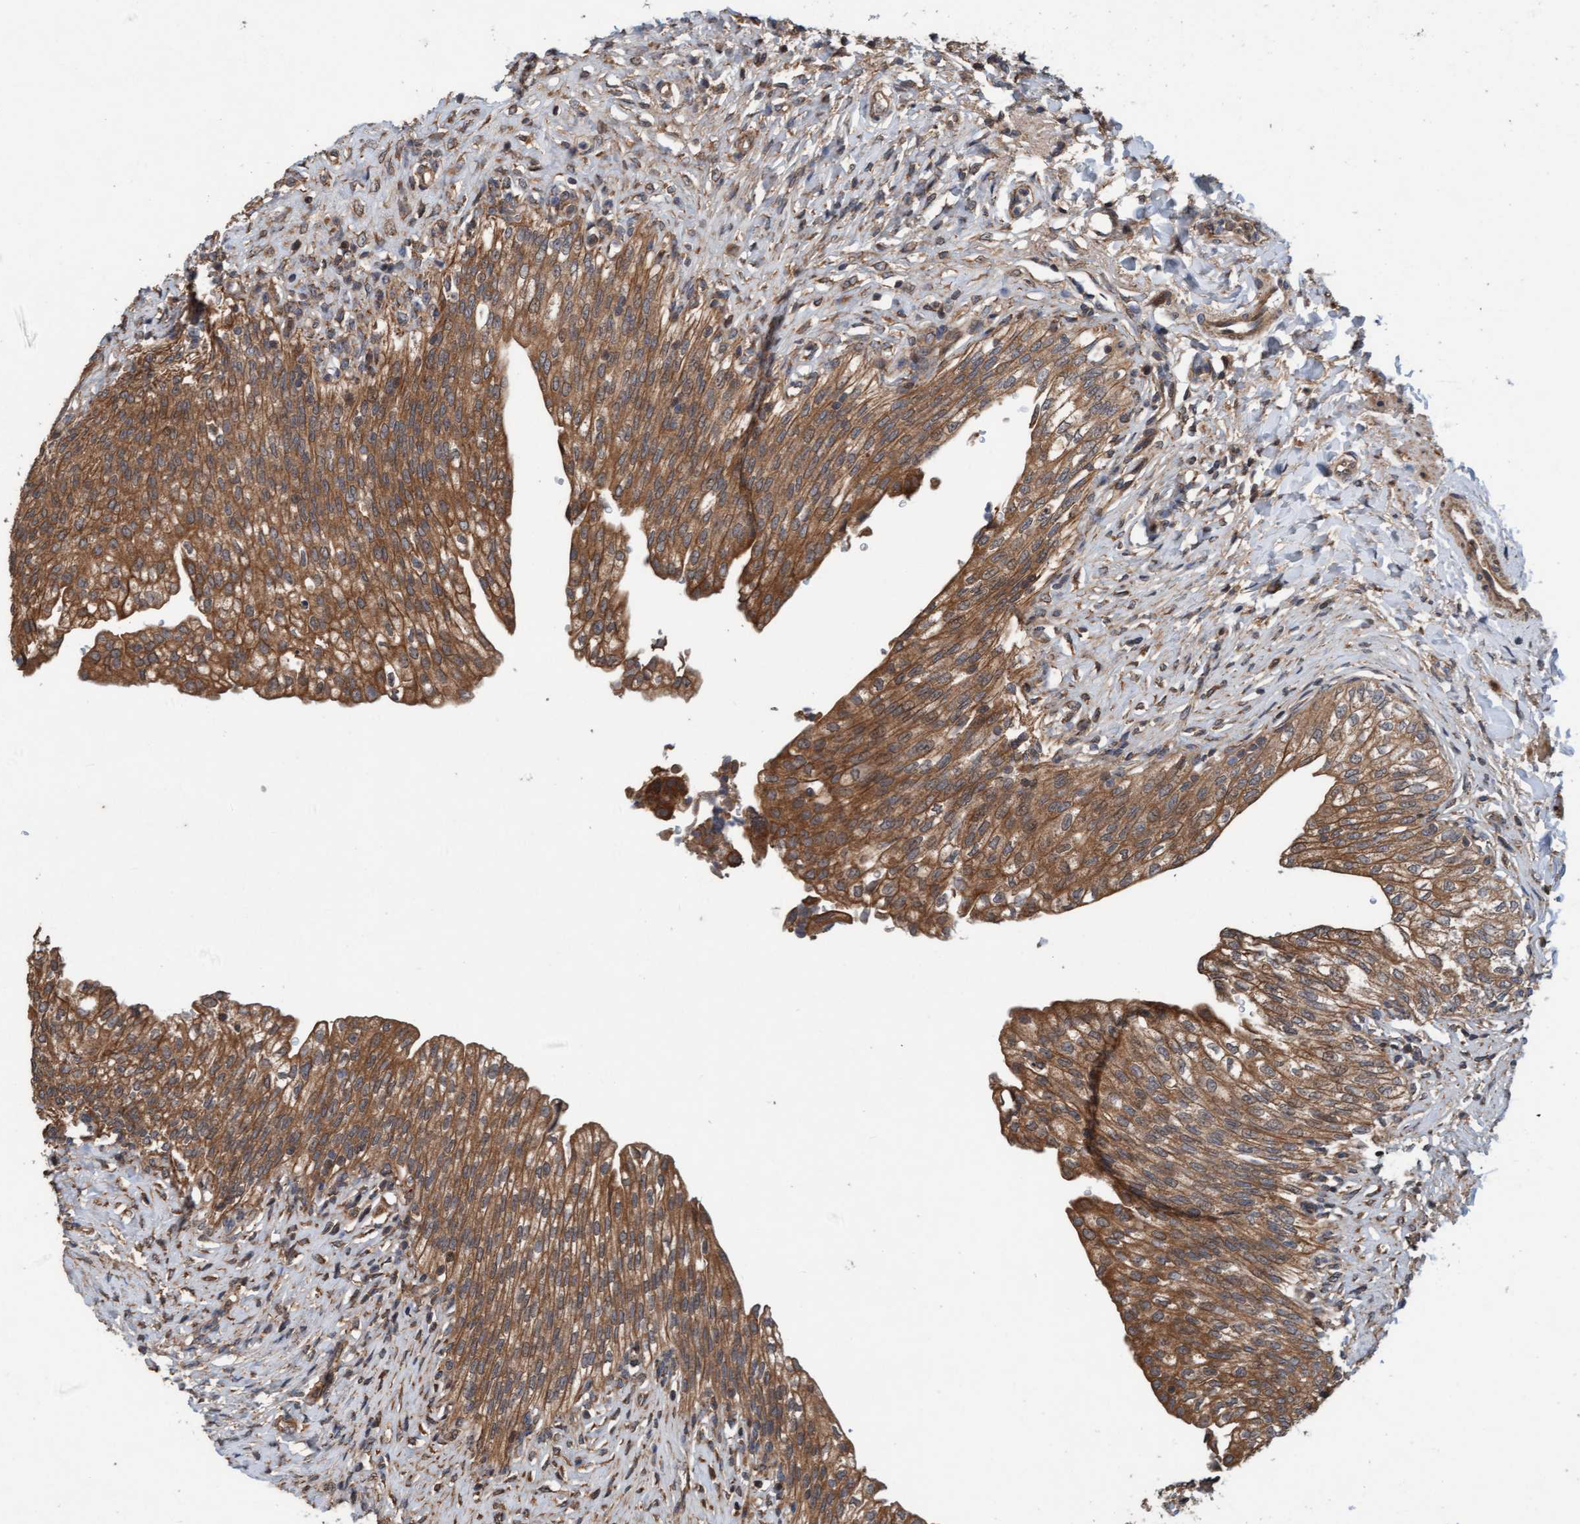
{"staining": {"intensity": "moderate", "quantity": ">75%", "location": "cytoplasmic/membranous"}, "tissue": "urinary bladder", "cell_type": "Urothelial cells", "image_type": "normal", "snomed": [{"axis": "morphology", "description": "Urothelial carcinoma, High grade"}, {"axis": "topography", "description": "Urinary bladder"}], "caption": "Urinary bladder stained for a protein exhibits moderate cytoplasmic/membranous positivity in urothelial cells. The protein is stained brown, and the nuclei are stained in blue (DAB IHC with brightfield microscopy, high magnification).", "gene": "MLXIP", "patient": {"sex": "male", "age": 46}}